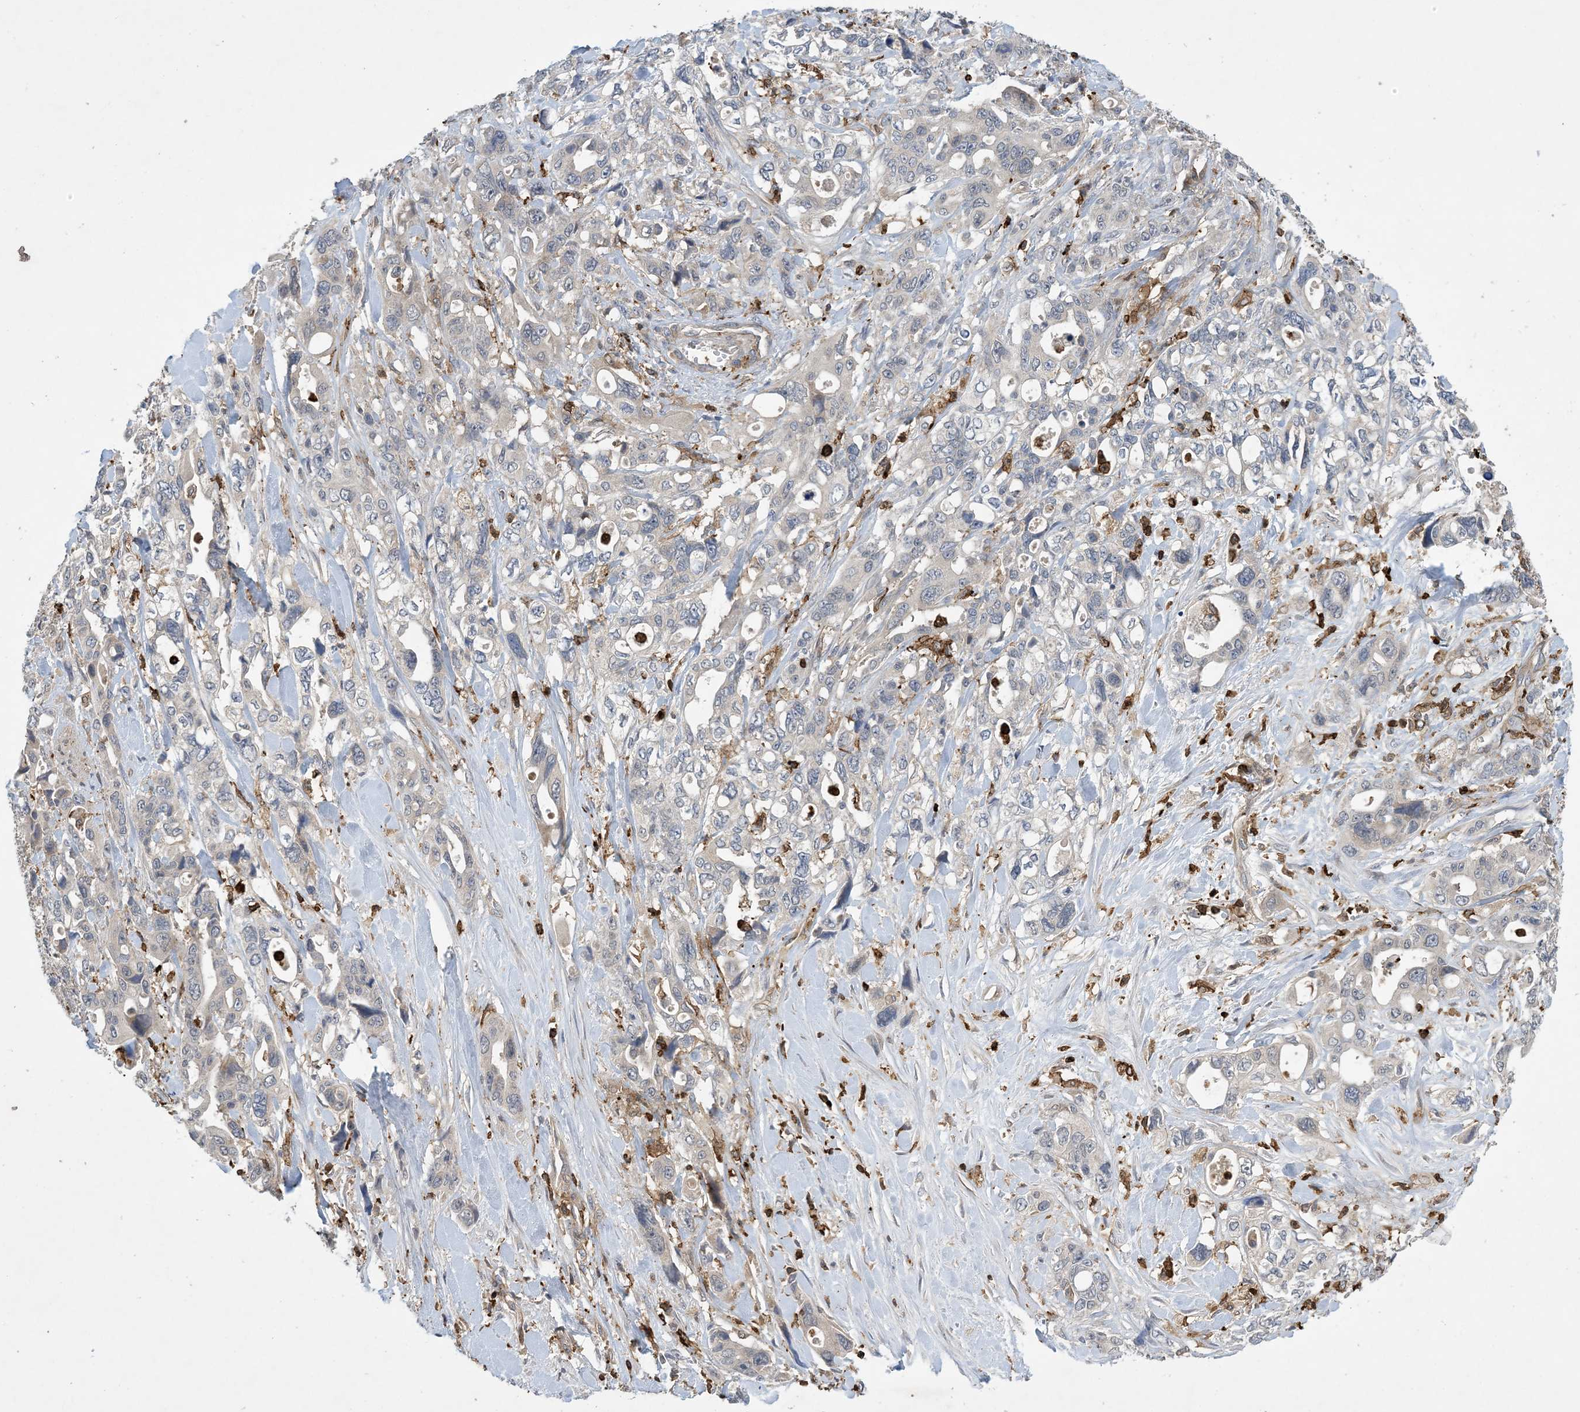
{"staining": {"intensity": "negative", "quantity": "none", "location": "none"}, "tissue": "pancreatic cancer", "cell_type": "Tumor cells", "image_type": "cancer", "snomed": [{"axis": "morphology", "description": "Adenocarcinoma, NOS"}, {"axis": "topography", "description": "Pancreas"}], "caption": "IHC of pancreatic cancer (adenocarcinoma) reveals no positivity in tumor cells. Brightfield microscopy of immunohistochemistry (IHC) stained with DAB (3,3'-diaminobenzidine) (brown) and hematoxylin (blue), captured at high magnification.", "gene": "AK9", "patient": {"sex": "male", "age": 46}}